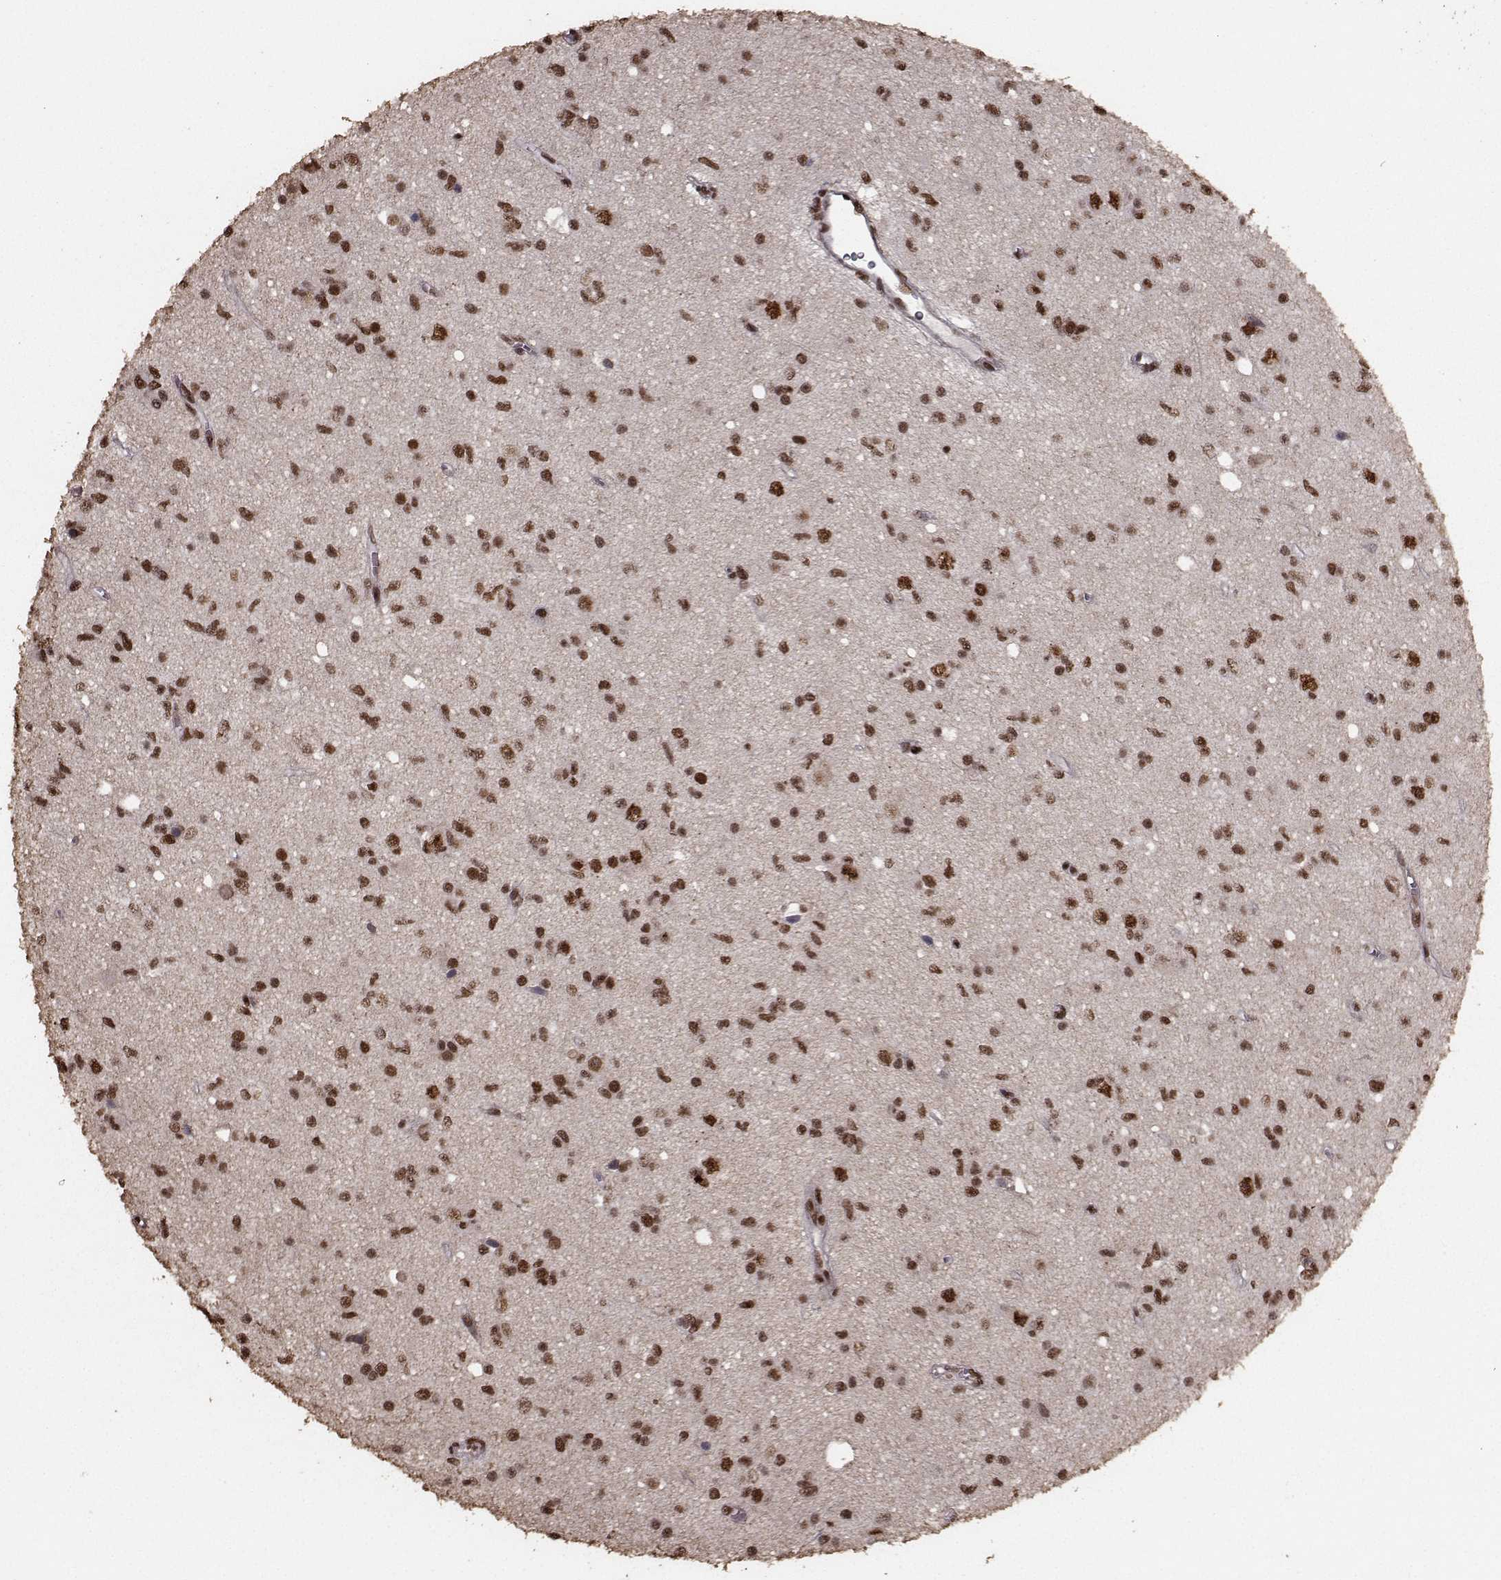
{"staining": {"intensity": "strong", "quantity": "25%-75%", "location": "nuclear"}, "tissue": "glioma", "cell_type": "Tumor cells", "image_type": "cancer", "snomed": [{"axis": "morphology", "description": "Glioma, malignant, Low grade"}, {"axis": "topography", "description": "Brain"}], "caption": "Protein expression analysis of malignant low-grade glioma displays strong nuclear expression in approximately 25%-75% of tumor cells.", "gene": "SF1", "patient": {"sex": "female", "age": 45}}